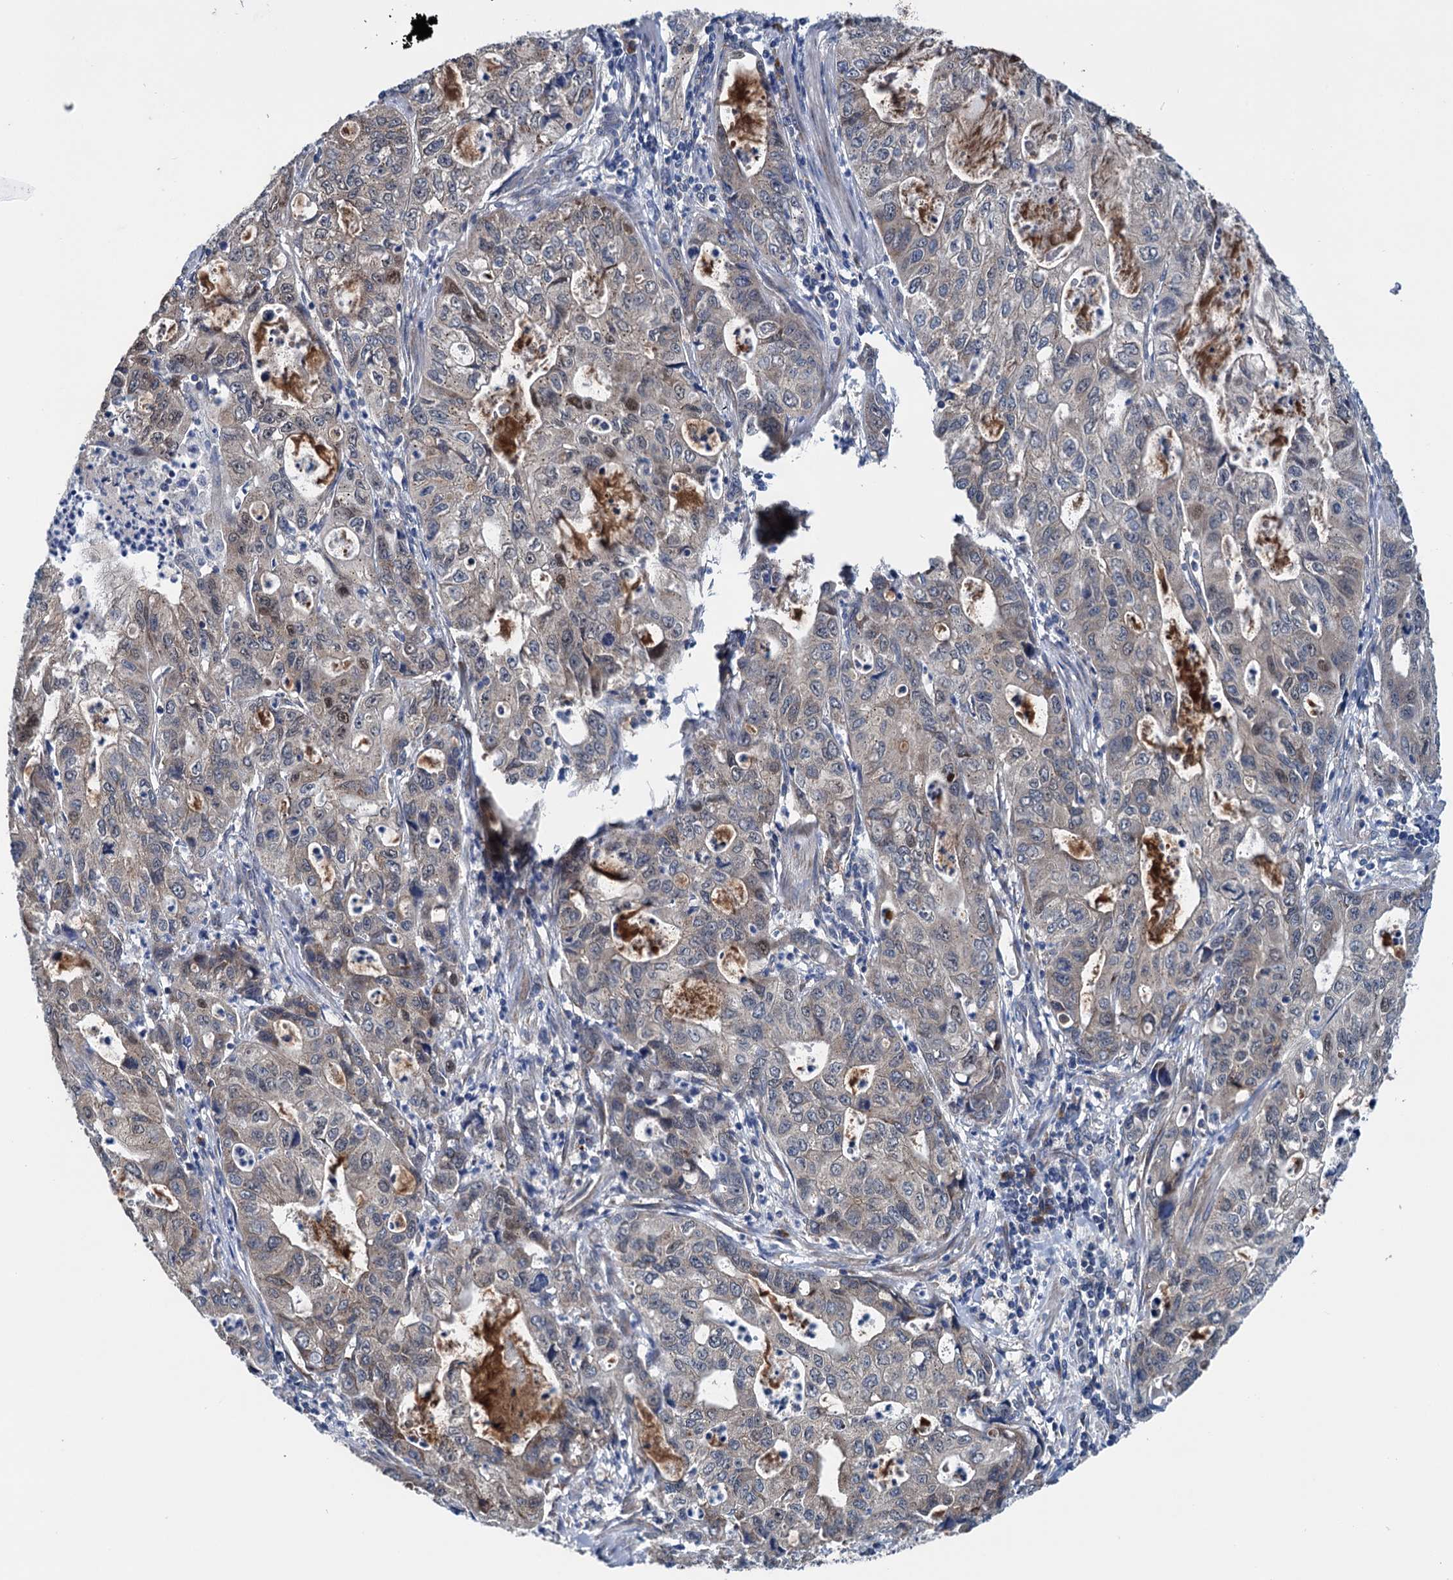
{"staining": {"intensity": "negative", "quantity": "none", "location": "none"}, "tissue": "stomach cancer", "cell_type": "Tumor cells", "image_type": "cancer", "snomed": [{"axis": "morphology", "description": "Adenocarcinoma, NOS"}, {"axis": "topography", "description": "Stomach, upper"}], "caption": "Immunohistochemistry photomicrograph of neoplastic tissue: human stomach cancer stained with DAB (3,3'-diaminobenzidine) demonstrates no significant protein positivity in tumor cells.", "gene": "EYA4", "patient": {"sex": "female", "age": 52}}